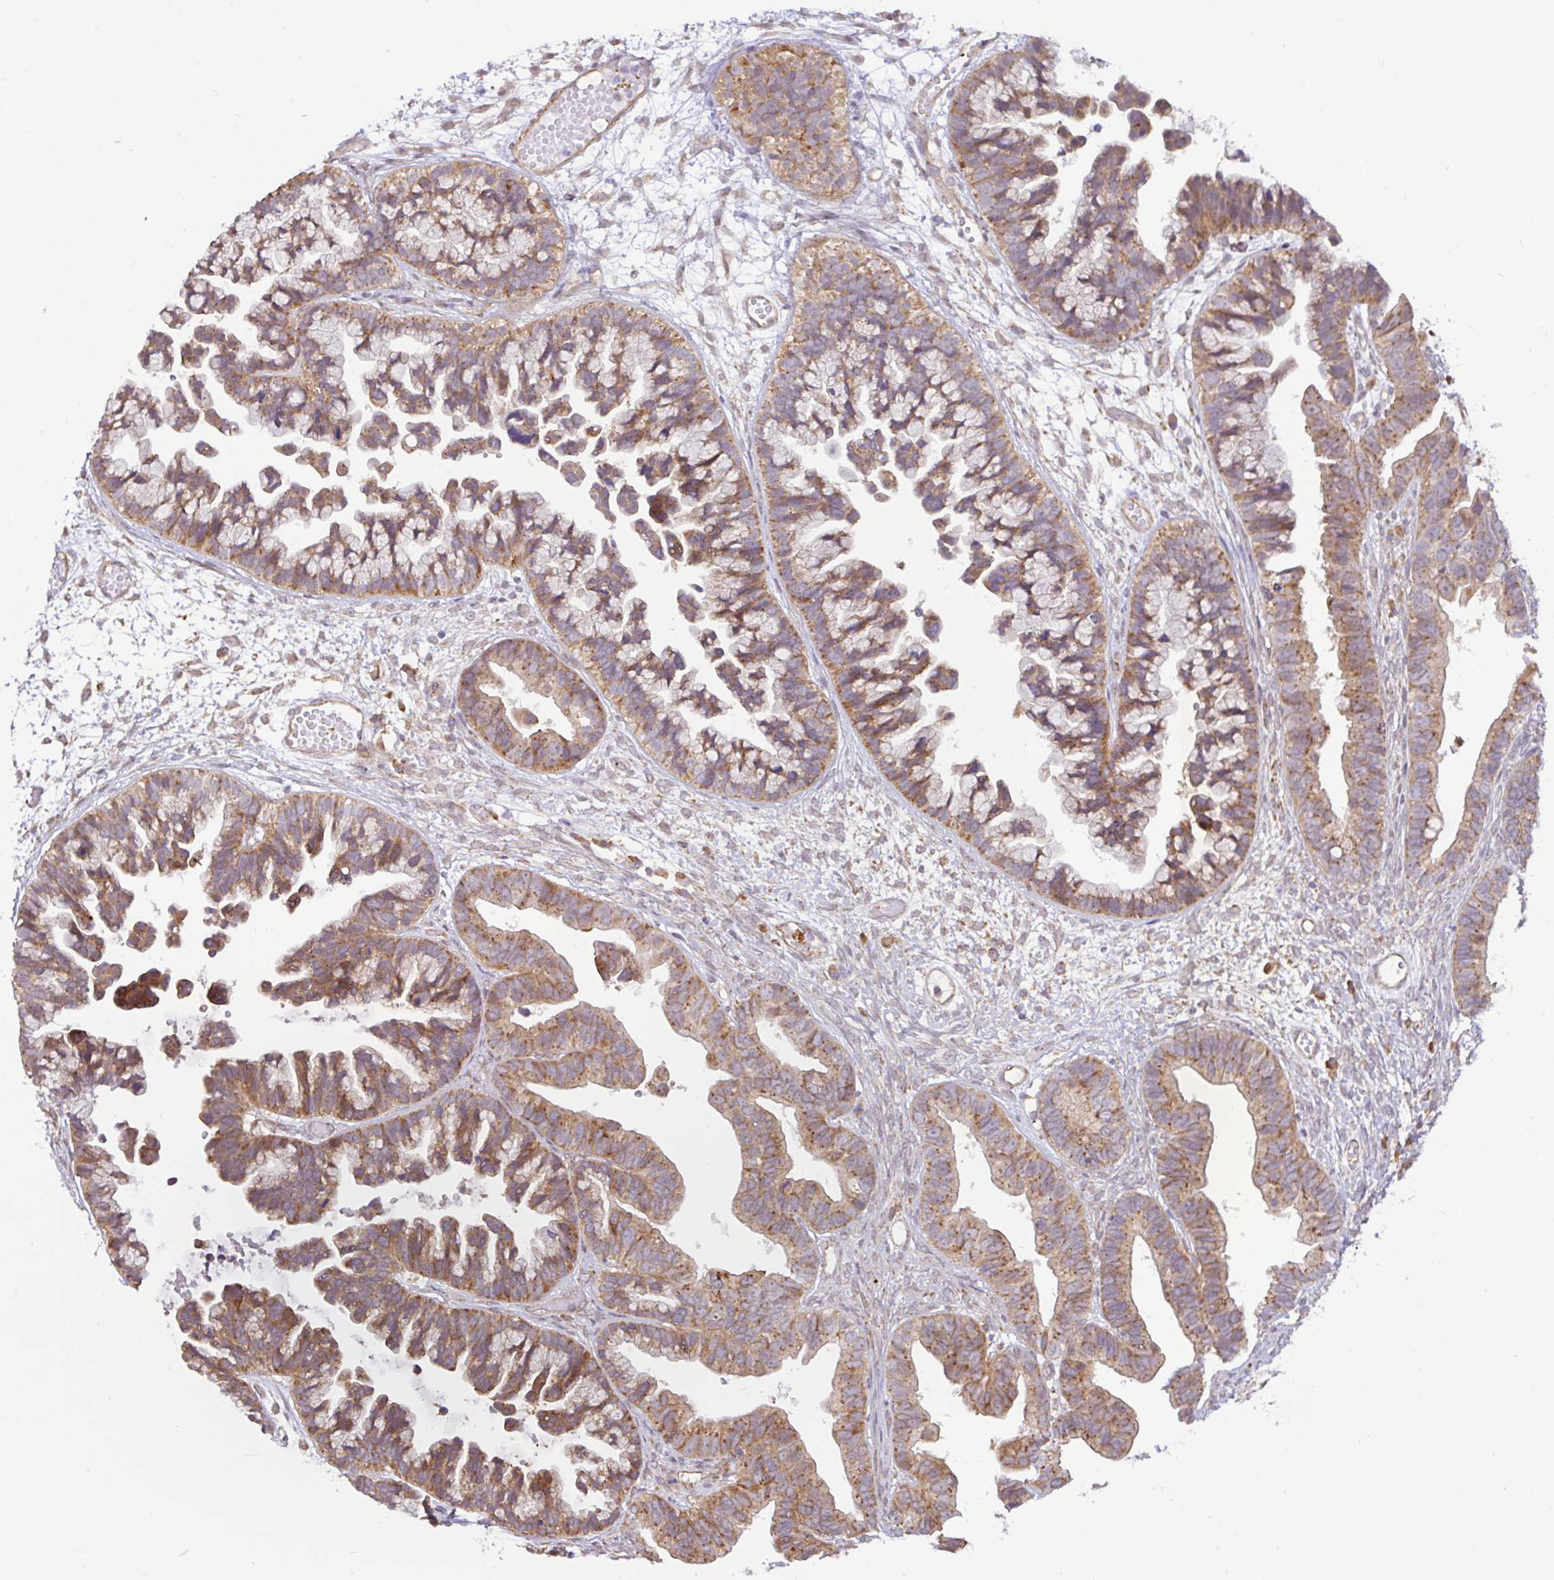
{"staining": {"intensity": "moderate", "quantity": ">75%", "location": "cytoplasmic/membranous"}, "tissue": "ovarian cancer", "cell_type": "Tumor cells", "image_type": "cancer", "snomed": [{"axis": "morphology", "description": "Cystadenocarcinoma, serous, NOS"}, {"axis": "topography", "description": "Ovary"}], "caption": "The image displays immunohistochemical staining of ovarian cancer. There is moderate cytoplasmic/membranous expression is present in approximately >75% of tumor cells.", "gene": "DLEU7", "patient": {"sex": "female", "age": 56}}